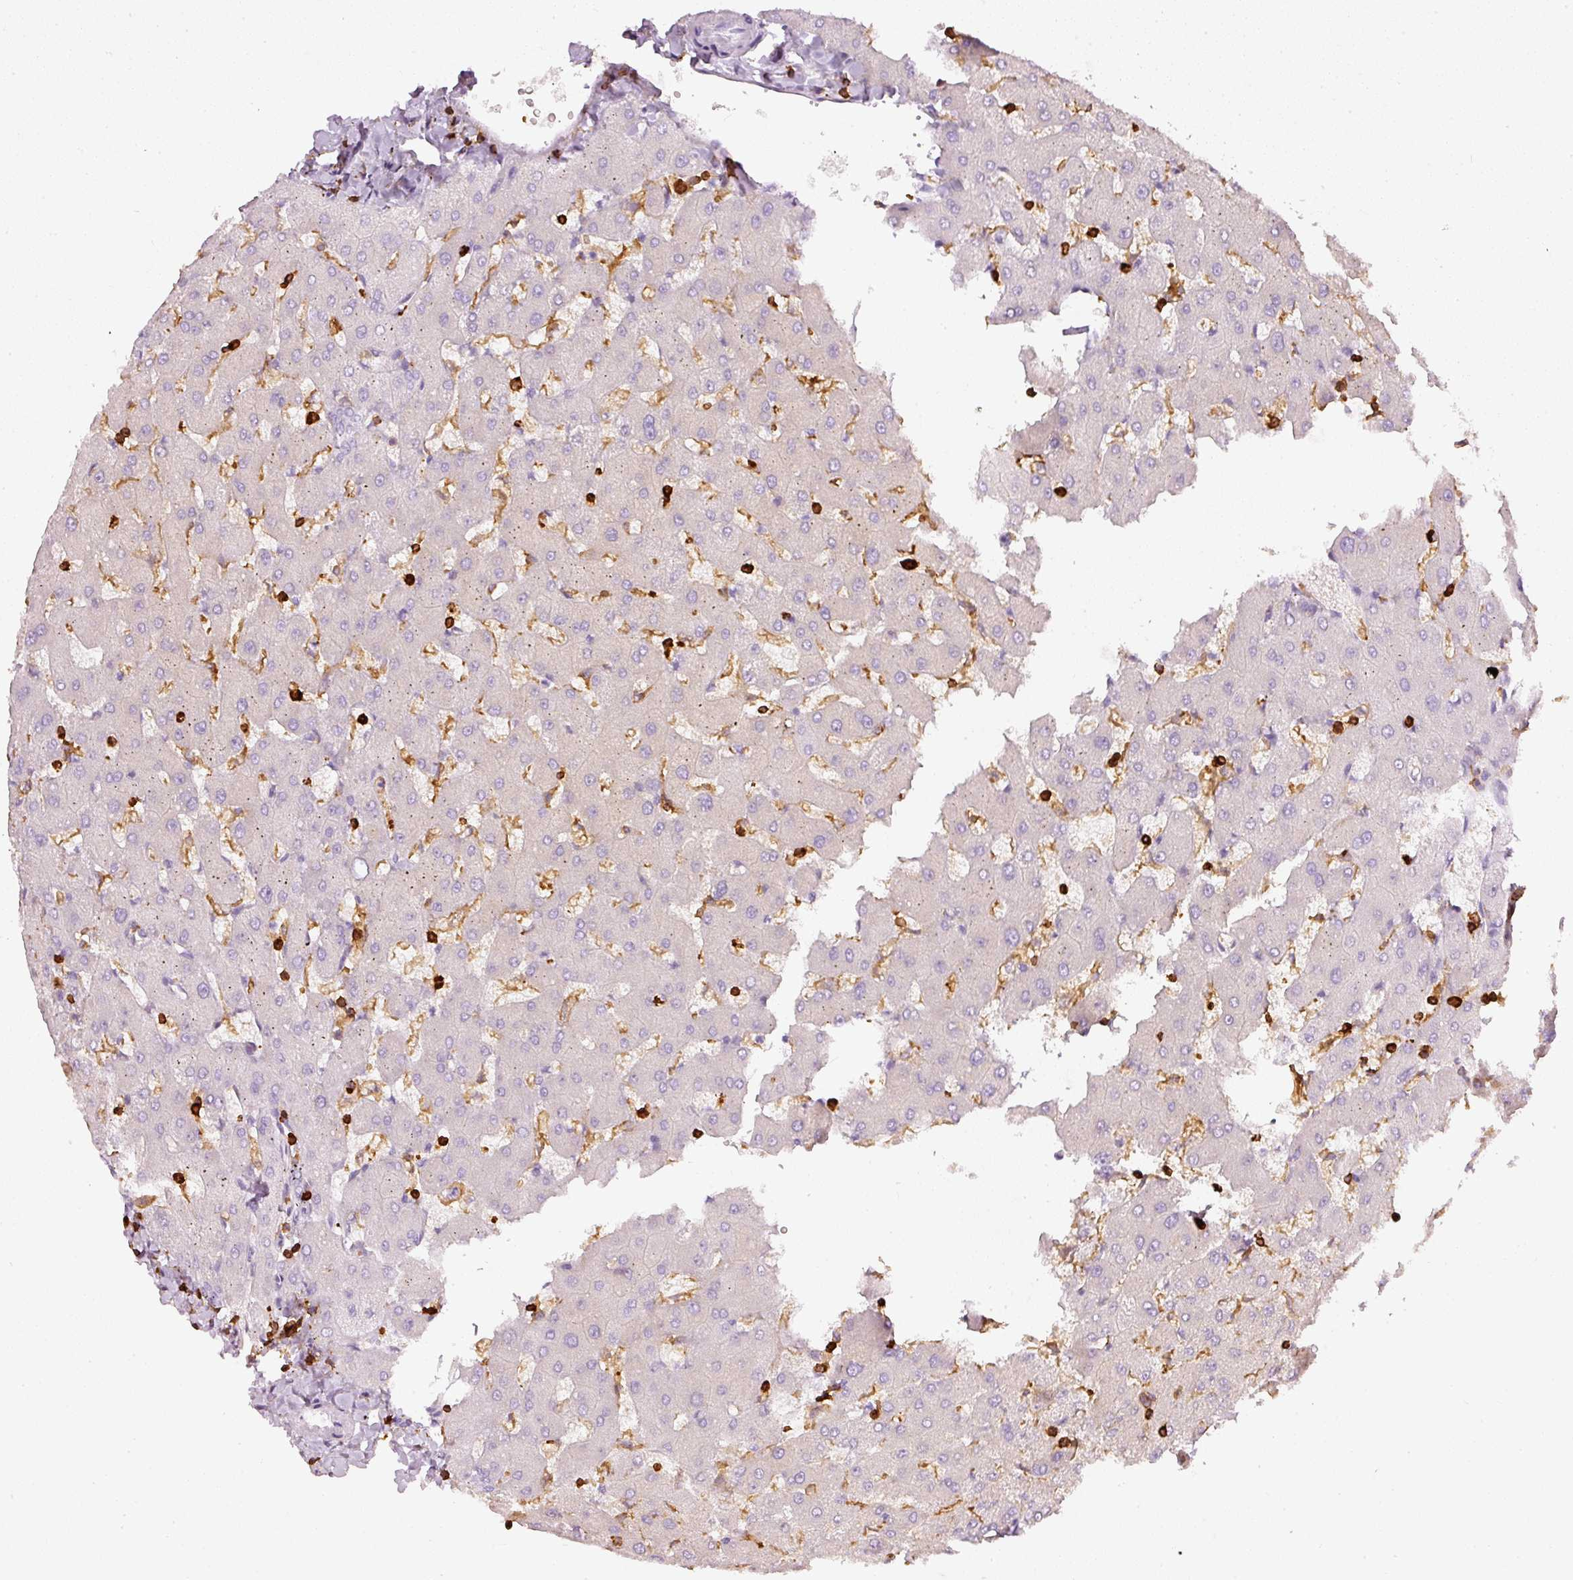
{"staining": {"intensity": "negative", "quantity": "none", "location": "none"}, "tissue": "liver", "cell_type": "Cholangiocytes", "image_type": "normal", "snomed": [{"axis": "morphology", "description": "Normal tissue, NOS"}, {"axis": "topography", "description": "Liver"}], "caption": "Benign liver was stained to show a protein in brown. There is no significant staining in cholangiocytes. (Brightfield microscopy of DAB (3,3'-diaminobenzidine) immunohistochemistry (IHC) at high magnification).", "gene": "EVL", "patient": {"sex": "female", "age": 63}}